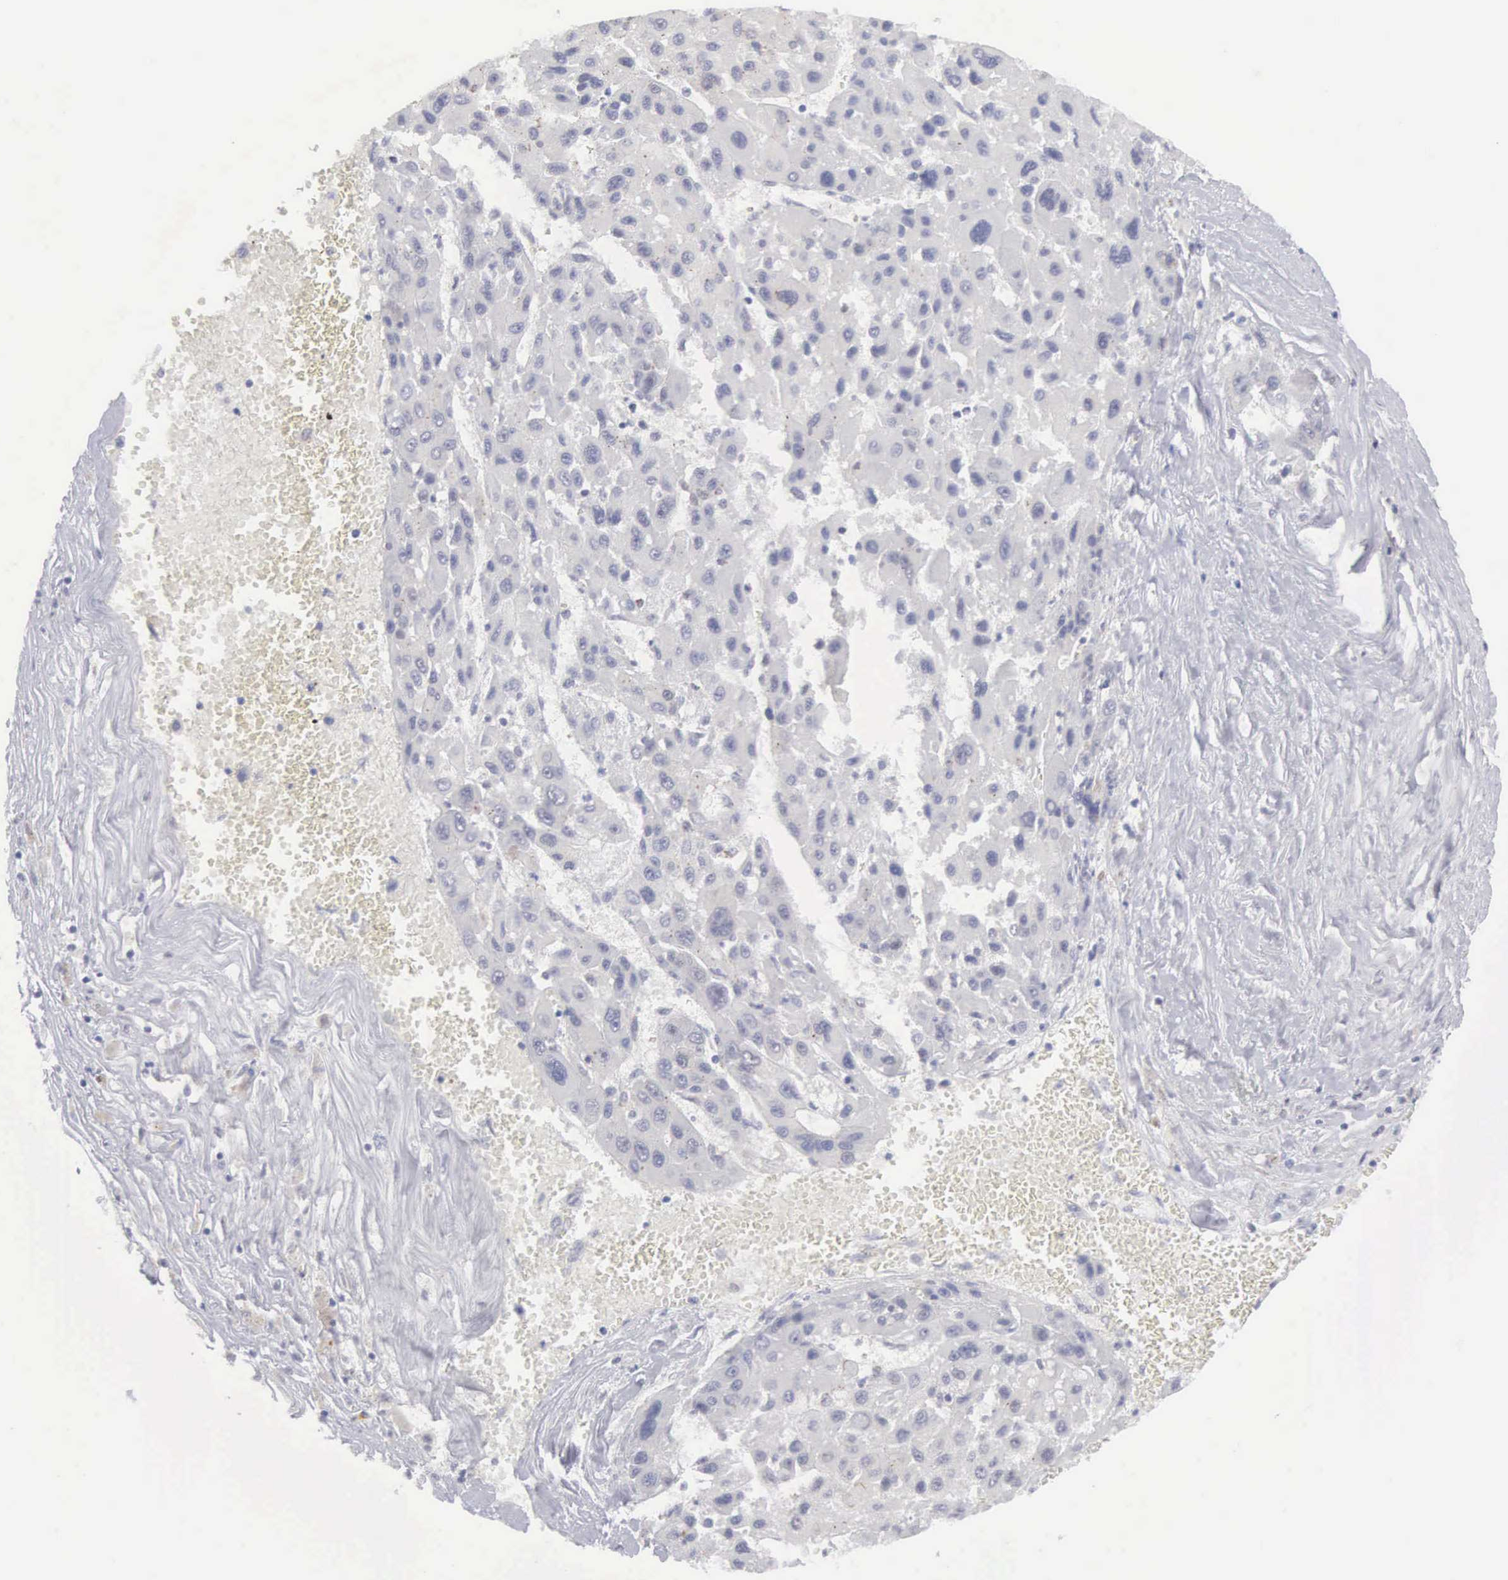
{"staining": {"intensity": "negative", "quantity": "none", "location": "none"}, "tissue": "liver cancer", "cell_type": "Tumor cells", "image_type": "cancer", "snomed": [{"axis": "morphology", "description": "Carcinoma, Hepatocellular, NOS"}, {"axis": "topography", "description": "Liver"}], "caption": "This is an immunohistochemistry (IHC) histopathology image of human liver cancer. There is no positivity in tumor cells.", "gene": "MNAT1", "patient": {"sex": "male", "age": 64}}